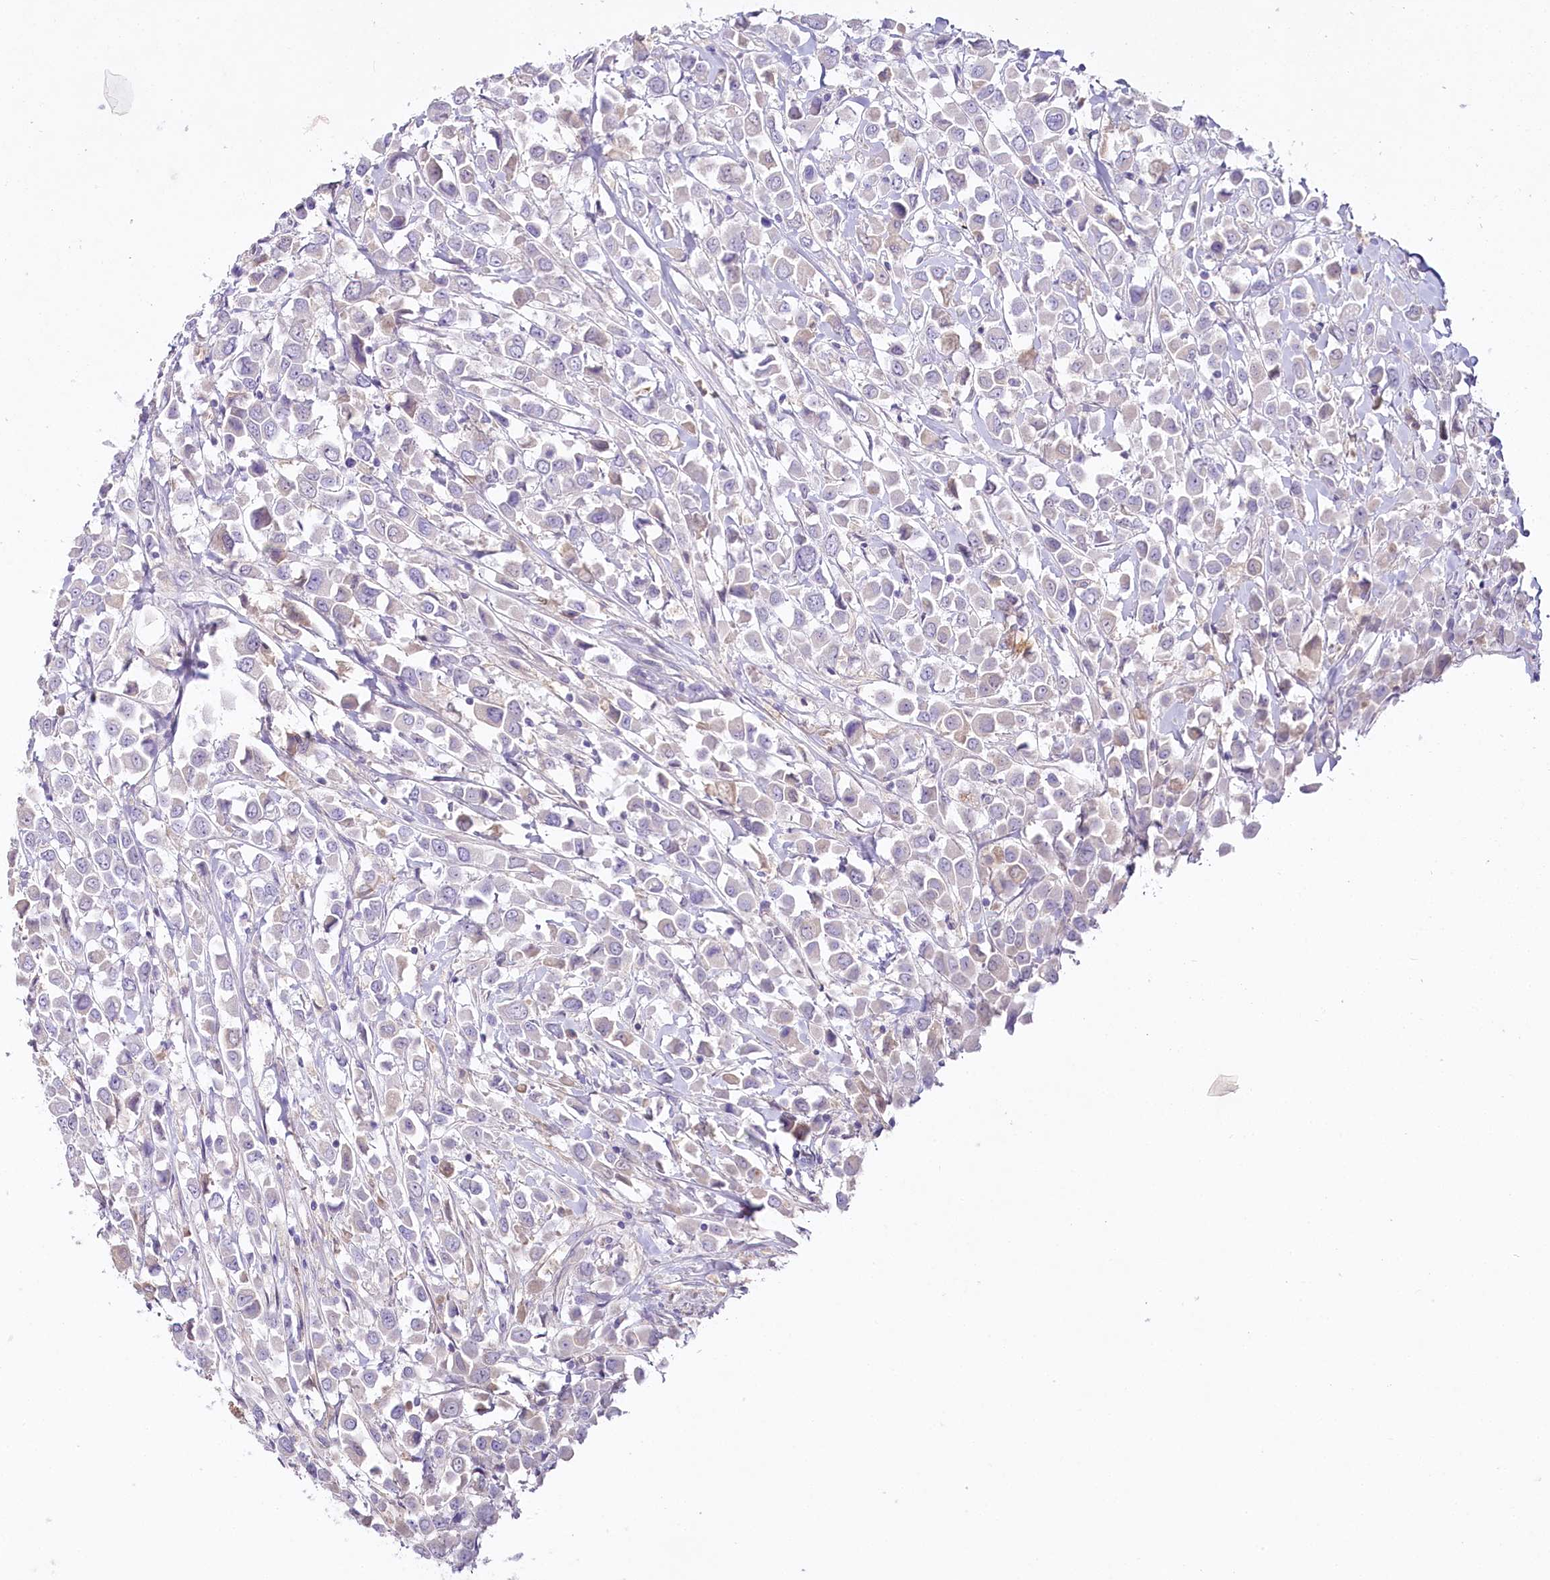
{"staining": {"intensity": "negative", "quantity": "none", "location": "none"}, "tissue": "breast cancer", "cell_type": "Tumor cells", "image_type": "cancer", "snomed": [{"axis": "morphology", "description": "Duct carcinoma"}, {"axis": "topography", "description": "Breast"}], "caption": "This is an immunohistochemistry image of human breast cancer (invasive ductal carcinoma). There is no expression in tumor cells.", "gene": "HPD", "patient": {"sex": "female", "age": 61}}